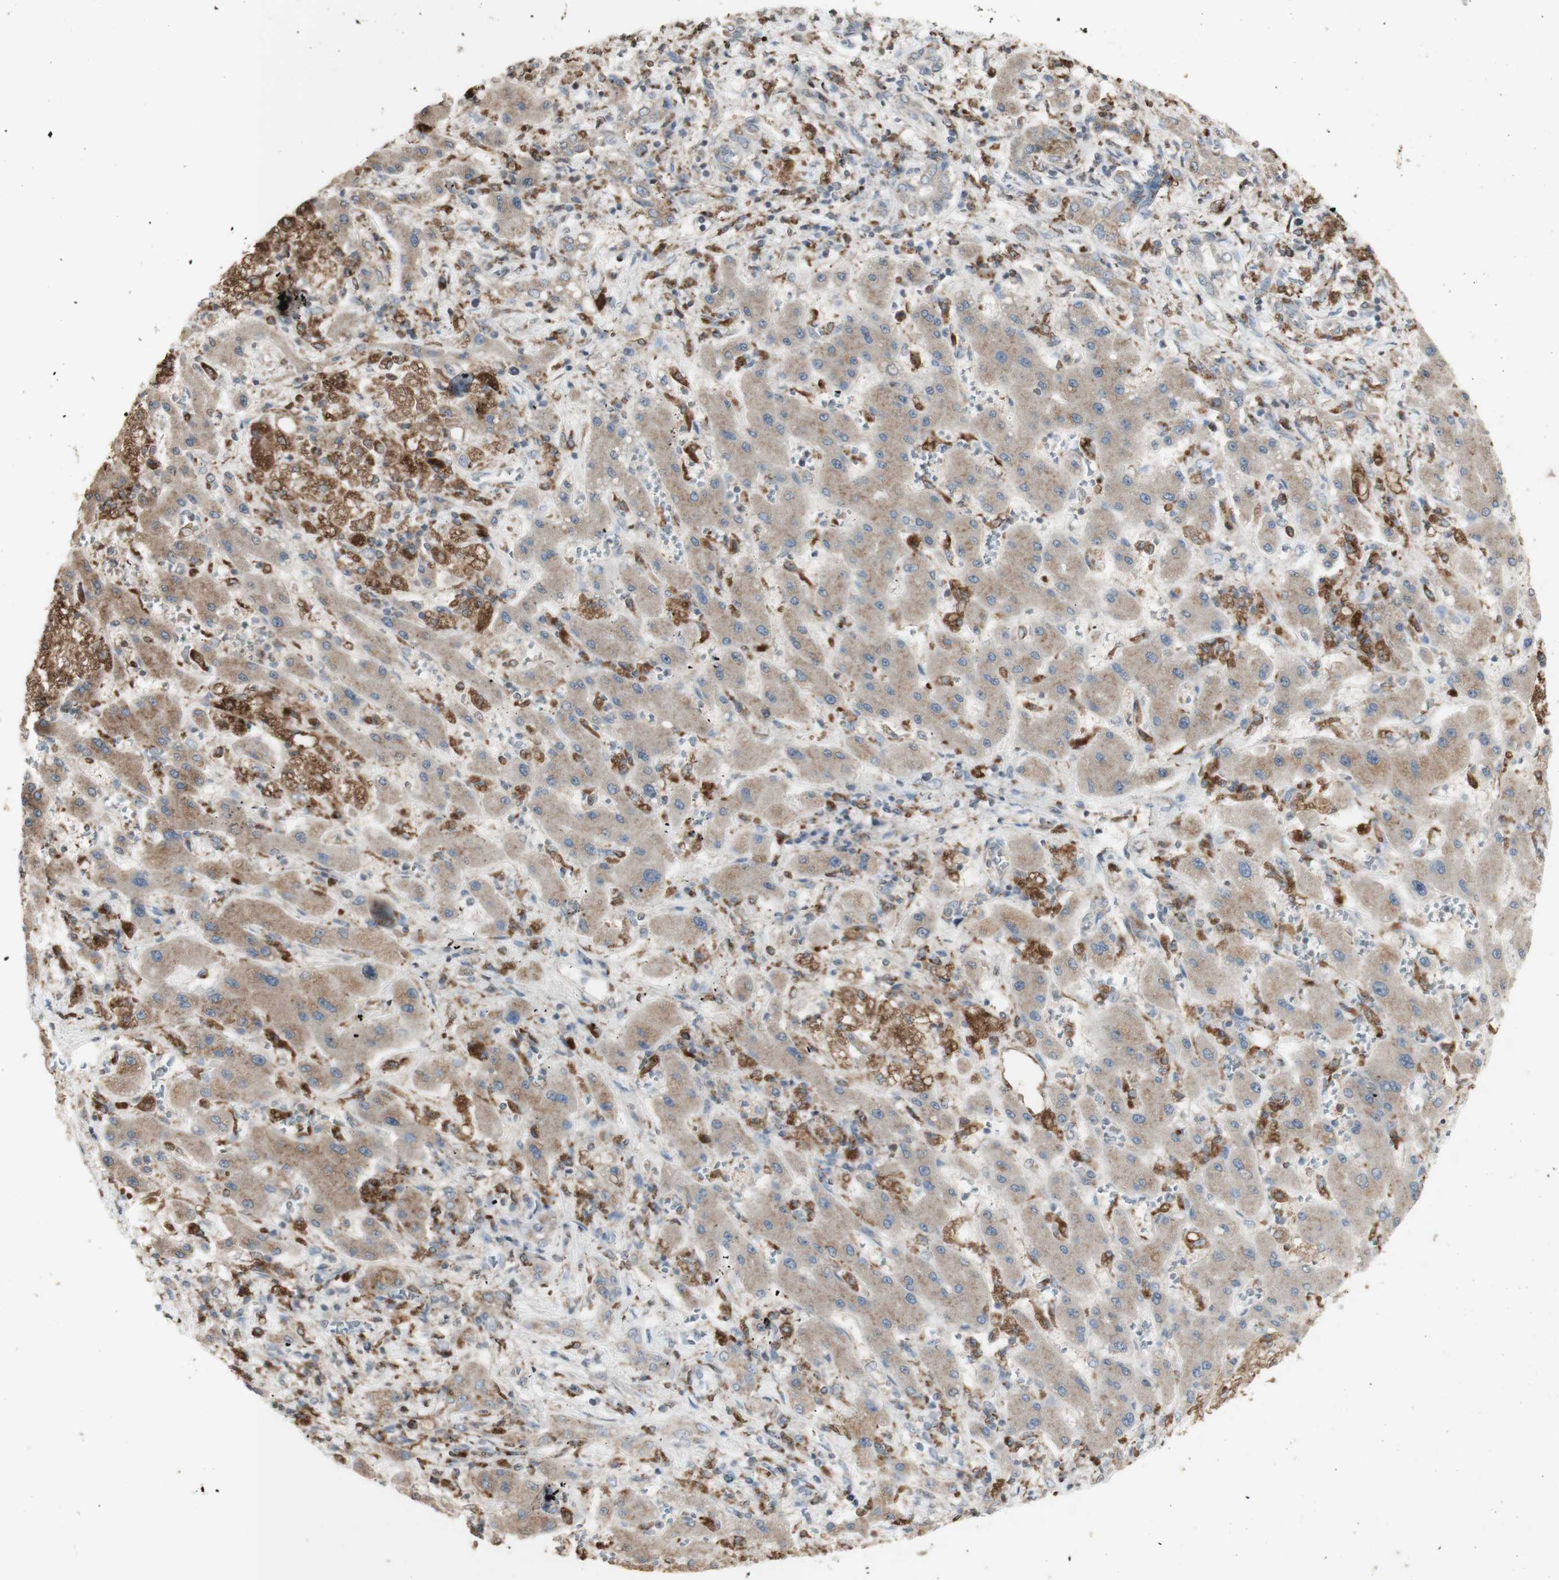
{"staining": {"intensity": "negative", "quantity": "none", "location": "none"}, "tissue": "liver cancer", "cell_type": "Tumor cells", "image_type": "cancer", "snomed": [{"axis": "morphology", "description": "Cholangiocarcinoma"}, {"axis": "topography", "description": "Liver"}], "caption": "Tumor cells show no significant expression in liver cancer. (DAB (3,3'-diaminobenzidine) immunohistochemistry (IHC), high magnification).", "gene": "ATP6V1E1", "patient": {"sex": "male", "age": 50}}